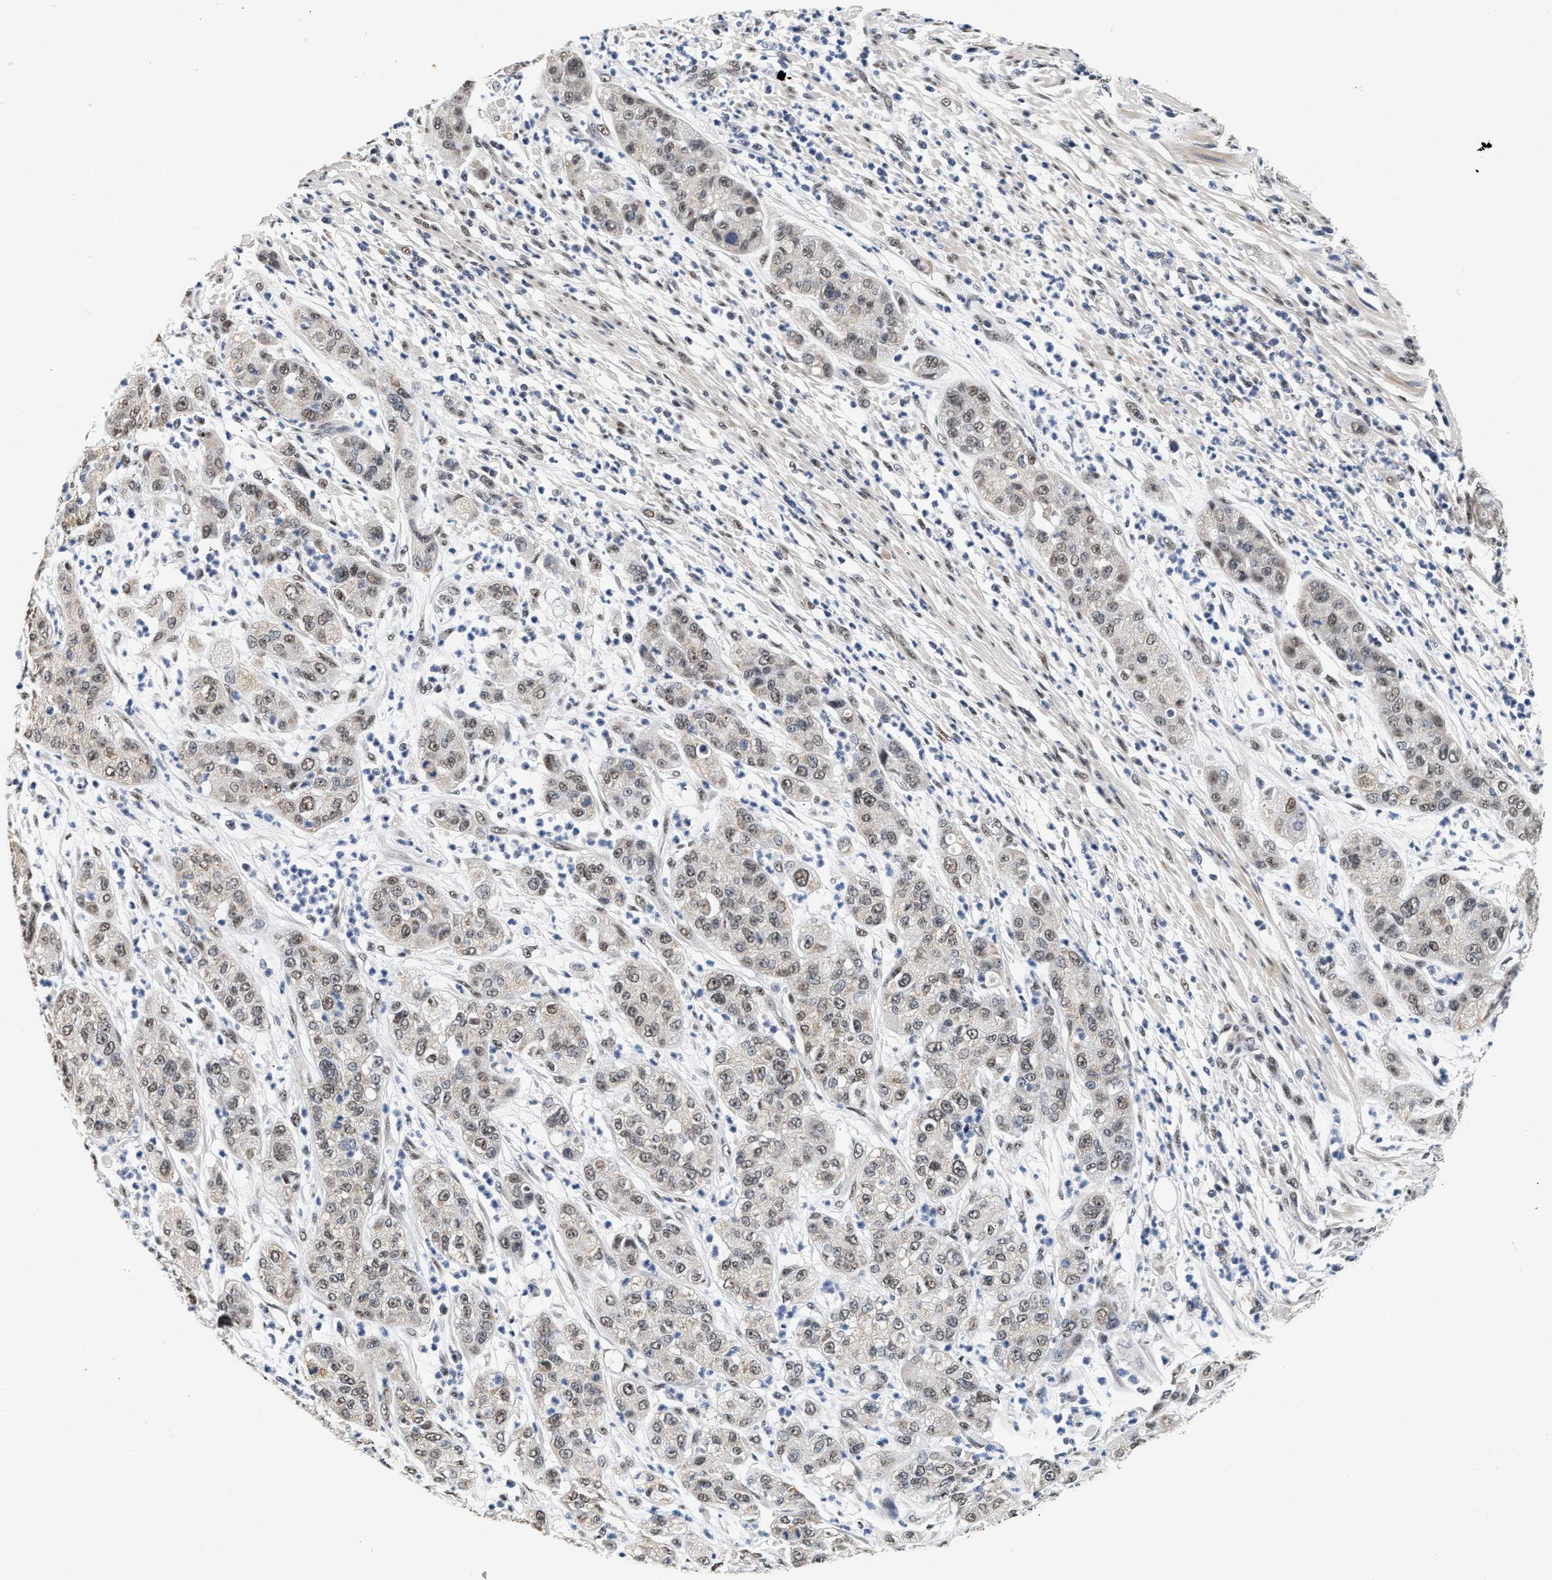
{"staining": {"intensity": "weak", "quantity": "25%-75%", "location": "nuclear"}, "tissue": "pancreatic cancer", "cell_type": "Tumor cells", "image_type": "cancer", "snomed": [{"axis": "morphology", "description": "Adenocarcinoma, NOS"}, {"axis": "topography", "description": "Pancreas"}], "caption": "Pancreatic cancer was stained to show a protein in brown. There is low levels of weak nuclear expression in about 25%-75% of tumor cells.", "gene": "THOC1", "patient": {"sex": "female", "age": 78}}